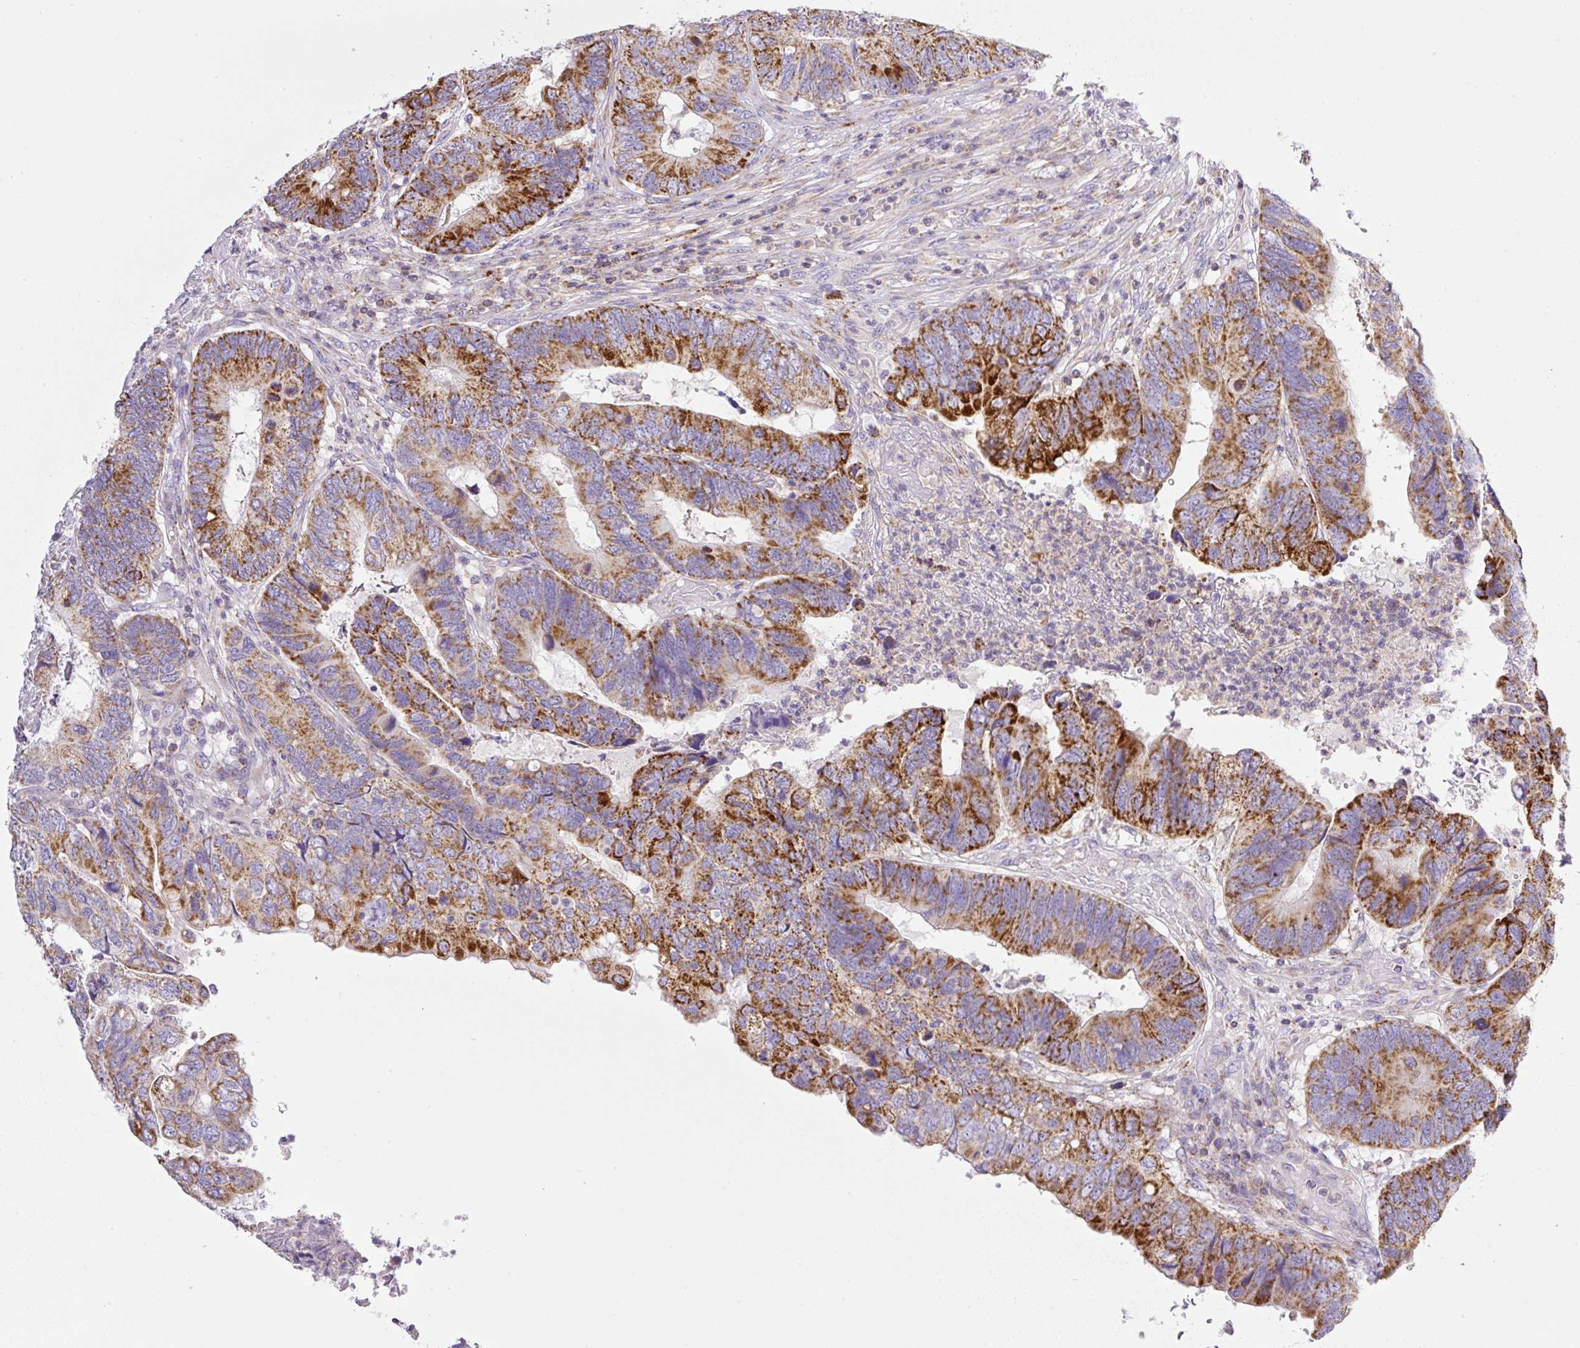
{"staining": {"intensity": "strong", "quantity": "25%-75%", "location": "cytoplasmic/membranous"}, "tissue": "colorectal cancer", "cell_type": "Tumor cells", "image_type": "cancer", "snomed": [{"axis": "morphology", "description": "Adenocarcinoma, NOS"}, {"axis": "topography", "description": "Colon"}], "caption": "Strong cytoplasmic/membranous positivity is identified in approximately 25%-75% of tumor cells in colorectal adenocarcinoma.", "gene": "NF1", "patient": {"sex": "female", "age": 67}}